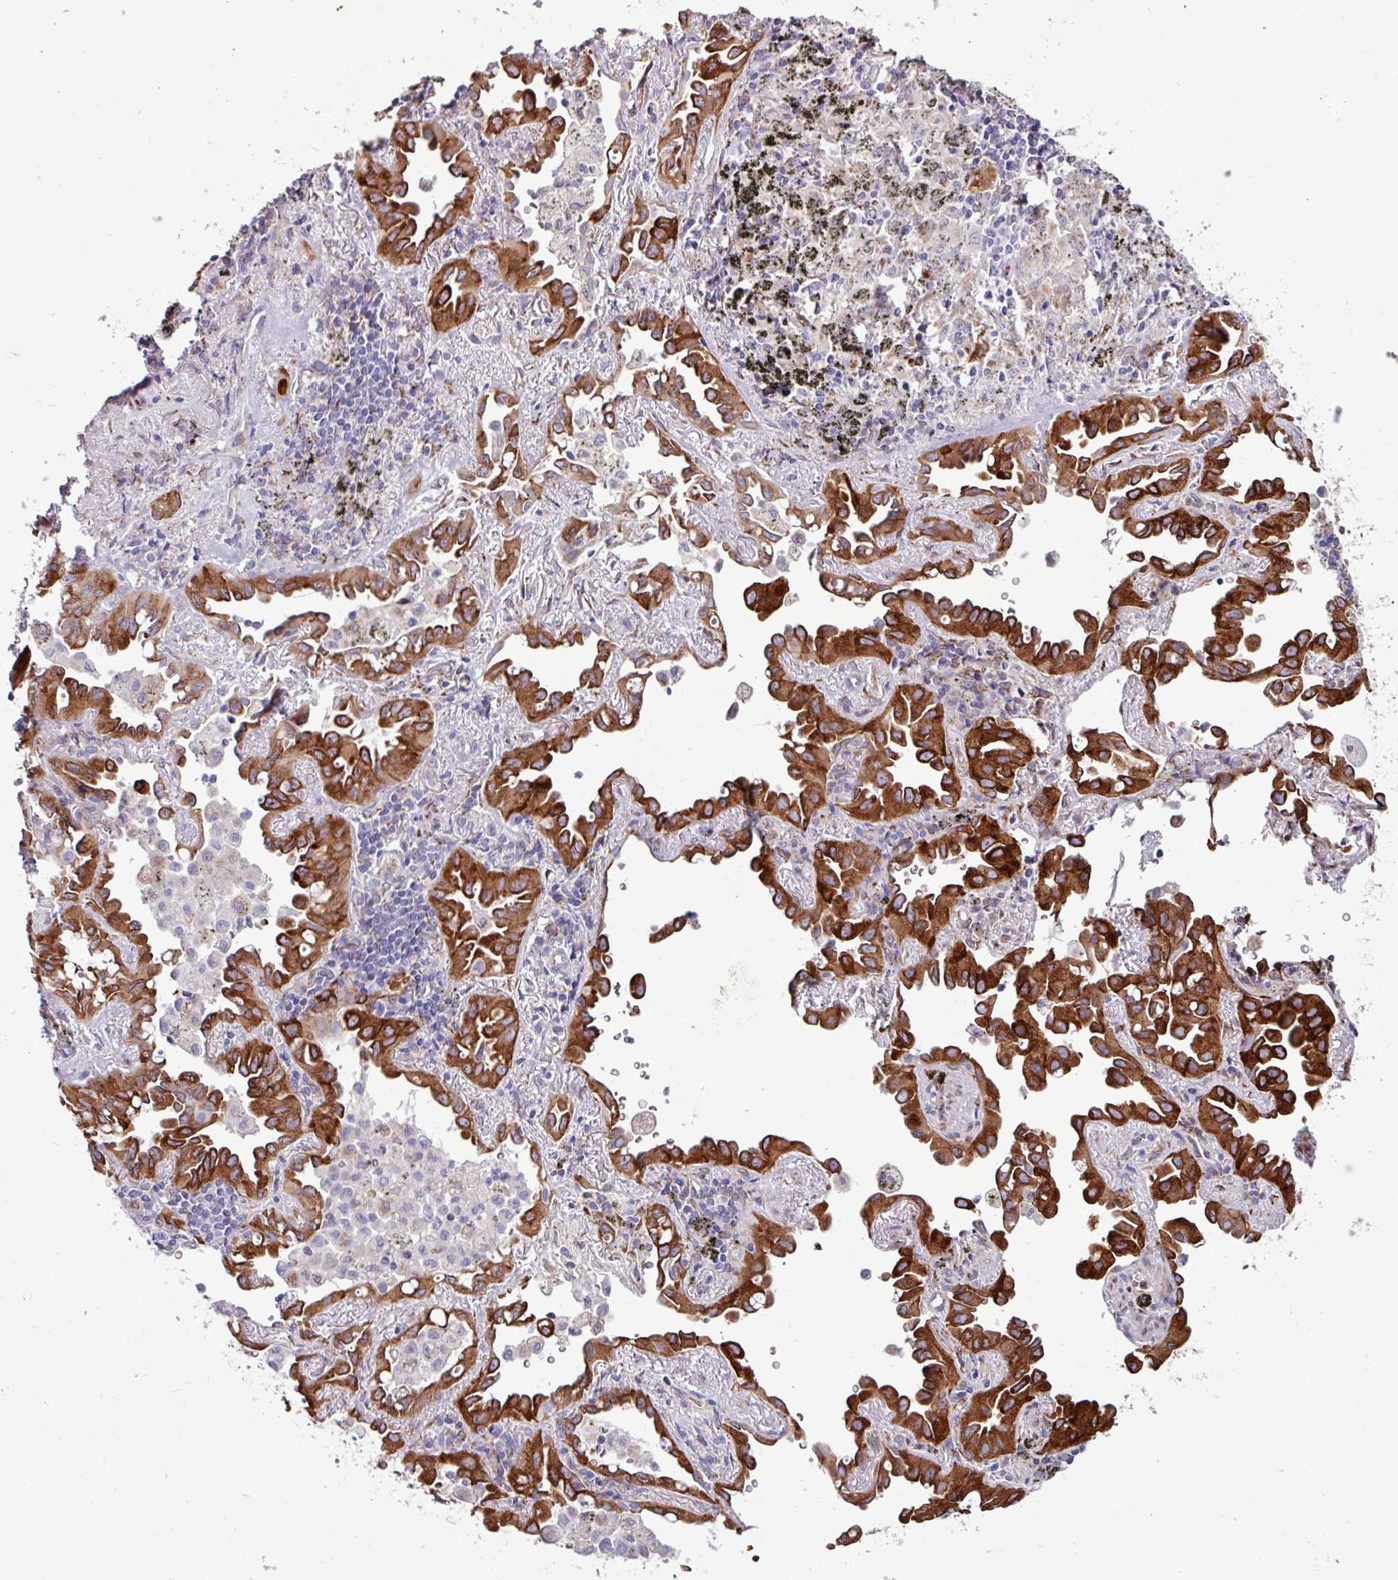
{"staining": {"intensity": "strong", "quantity": "25%-75%", "location": "cytoplasmic/membranous"}, "tissue": "lung cancer", "cell_type": "Tumor cells", "image_type": "cancer", "snomed": [{"axis": "morphology", "description": "Adenocarcinoma, NOS"}, {"axis": "topography", "description": "Lung"}], "caption": "Immunohistochemistry (IHC) image of neoplastic tissue: lung adenocarcinoma stained using immunohistochemistry (IHC) shows high levels of strong protein expression localized specifically in the cytoplasmic/membranous of tumor cells, appearing as a cytoplasmic/membranous brown color.", "gene": "PPP1R35", "patient": {"sex": "male", "age": 68}}